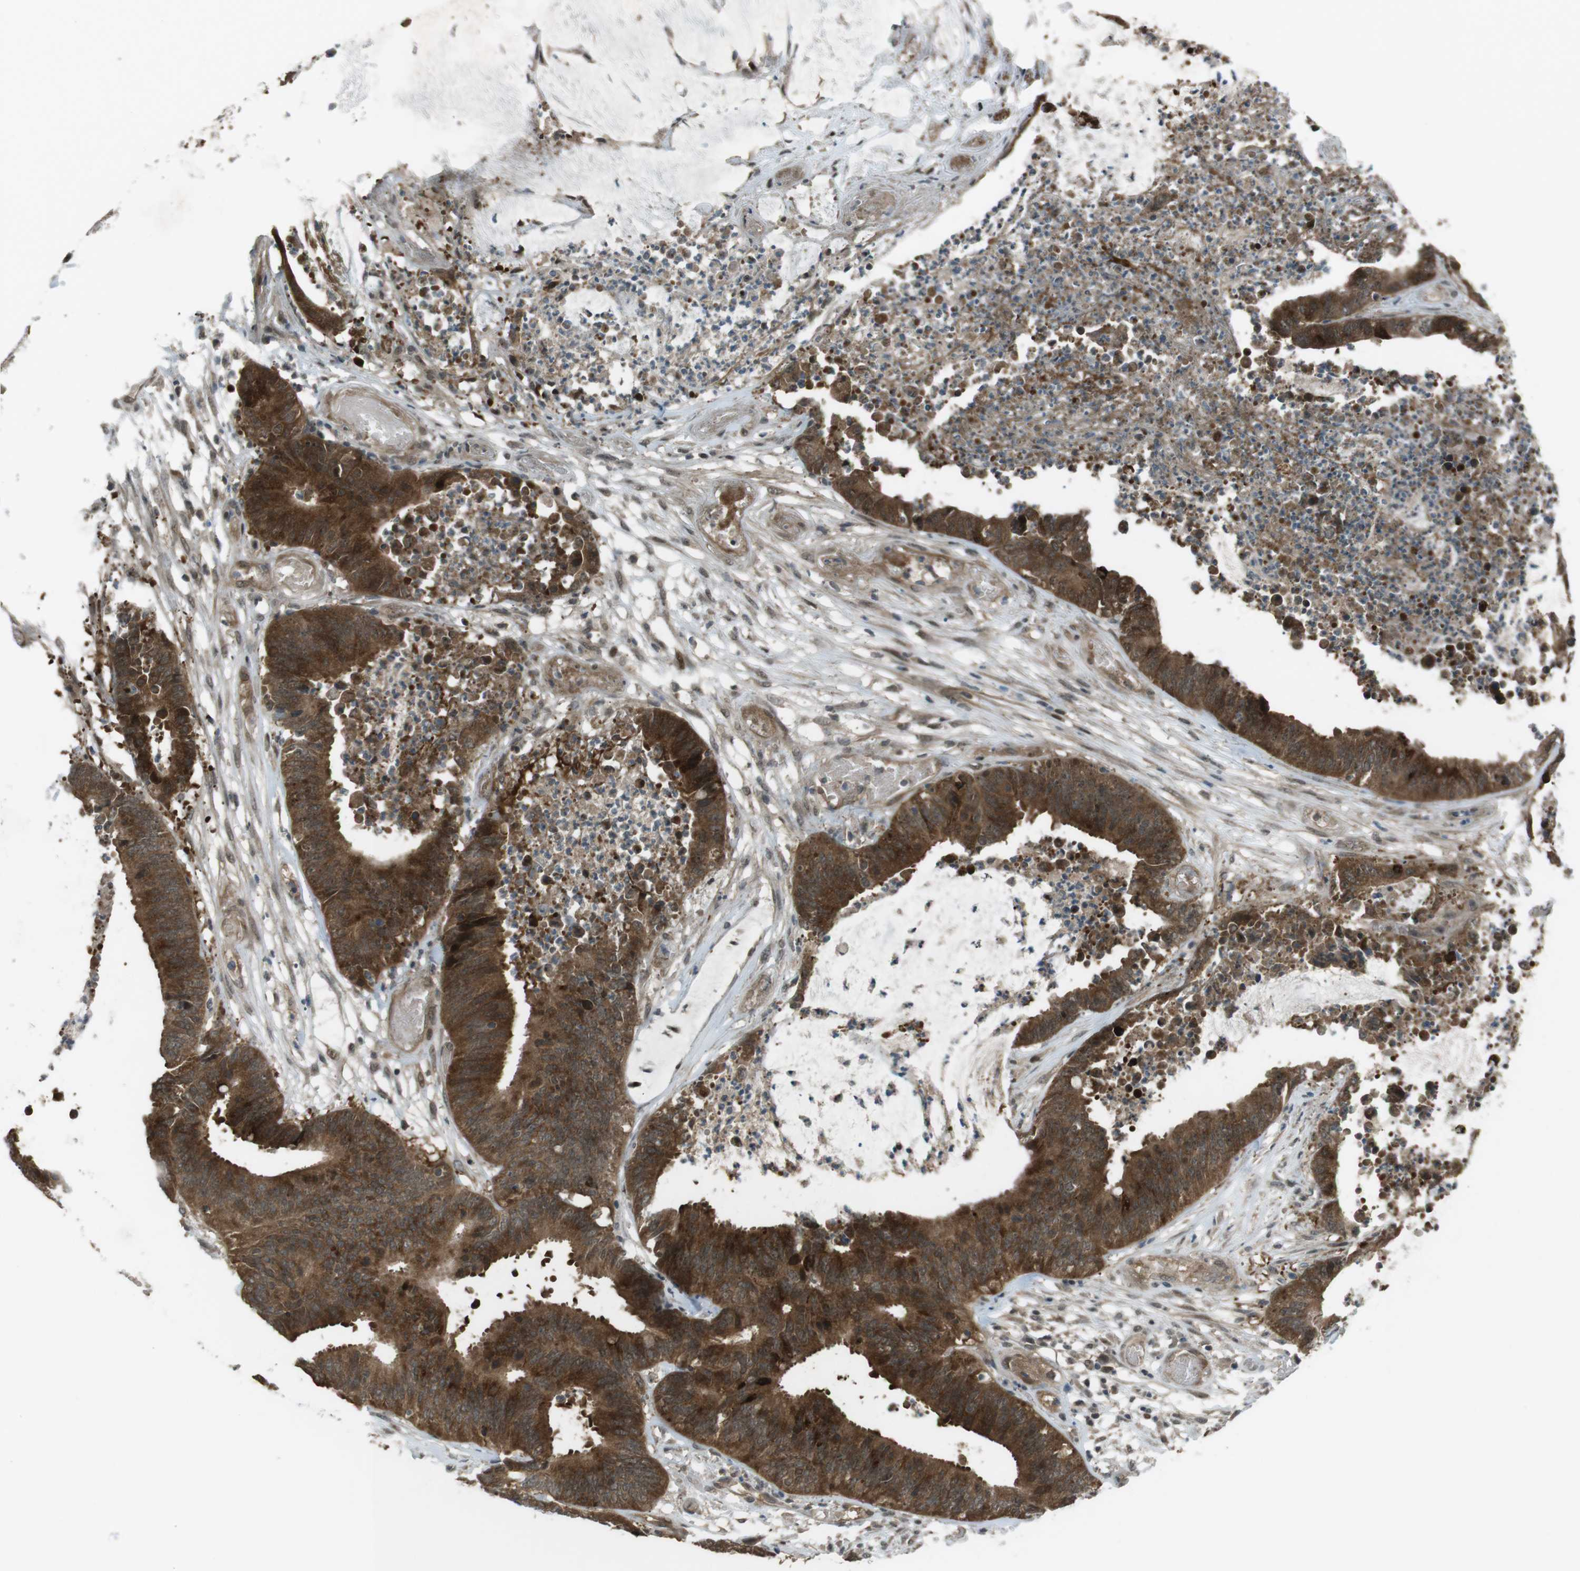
{"staining": {"intensity": "strong", "quantity": ">75%", "location": "cytoplasmic/membranous,nuclear"}, "tissue": "colorectal cancer", "cell_type": "Tumor cells", "image_type": "cancer", "snomed": [{"axis": "morphology", "description": "Adenocarcinoma, NOS"}, {"axis": "topography", "description": "Rectum"}], "caption": "The immunohistochemical stain shows strong cytoplasmic/membranous and nuclear expression in tumor cells of adenocarcinoma (colorectal) tissue.", "gene": "SLITRK5", "patient": {"sex": "female", "age": 66}}